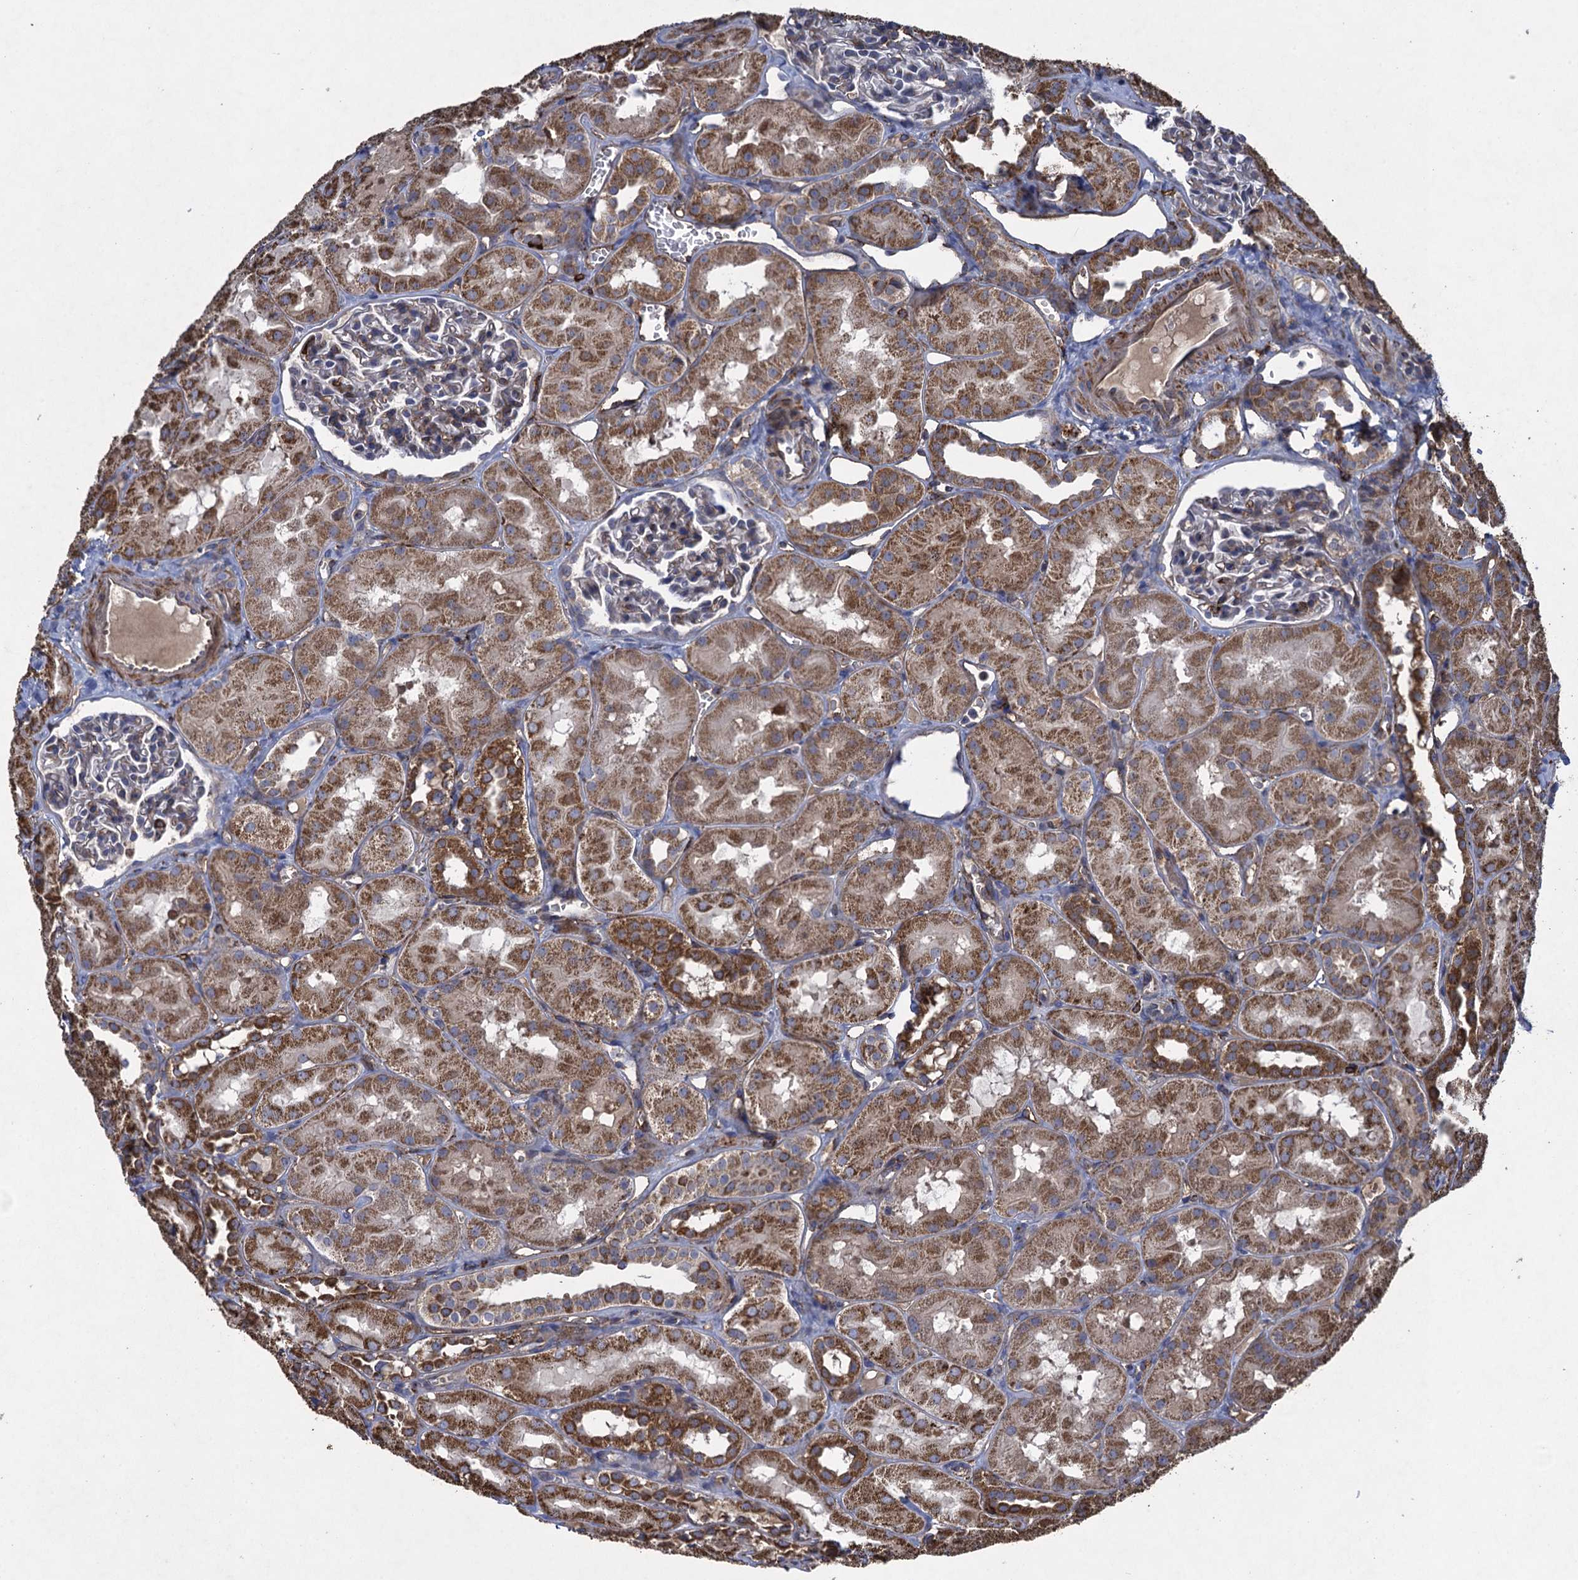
{"staining": {"intensity": "moderate", "quantity": "<25%", "location": "cytoplasmic/membranous"}, "tissue": "kidney", "cell_type": "Cells in glomeruli", "image_type": "normal", "snomed": [{"axis": "morphology", "description": "Normal tissue, NOS"}, {"axis": "topography", "description": "Kidney"}, {"axis": "topography", "description": "Urinary bladder"}], "caption": "Immunohistochemistry (IHC) (DAB (3,3'-diaminobenzidine)) staining of unremarkable human kidney exhibits moderate cytoplasmic/membranous protein staining in about <25% of cells in glomeruli. The staining was performed using DAB to visualize the protein expression in brown, while the nuclei were stained in blue with hematoxylin (Magnification: 20x).", "gene": "TXNDC11", "patient": {"sex": "male", "age": 16}}